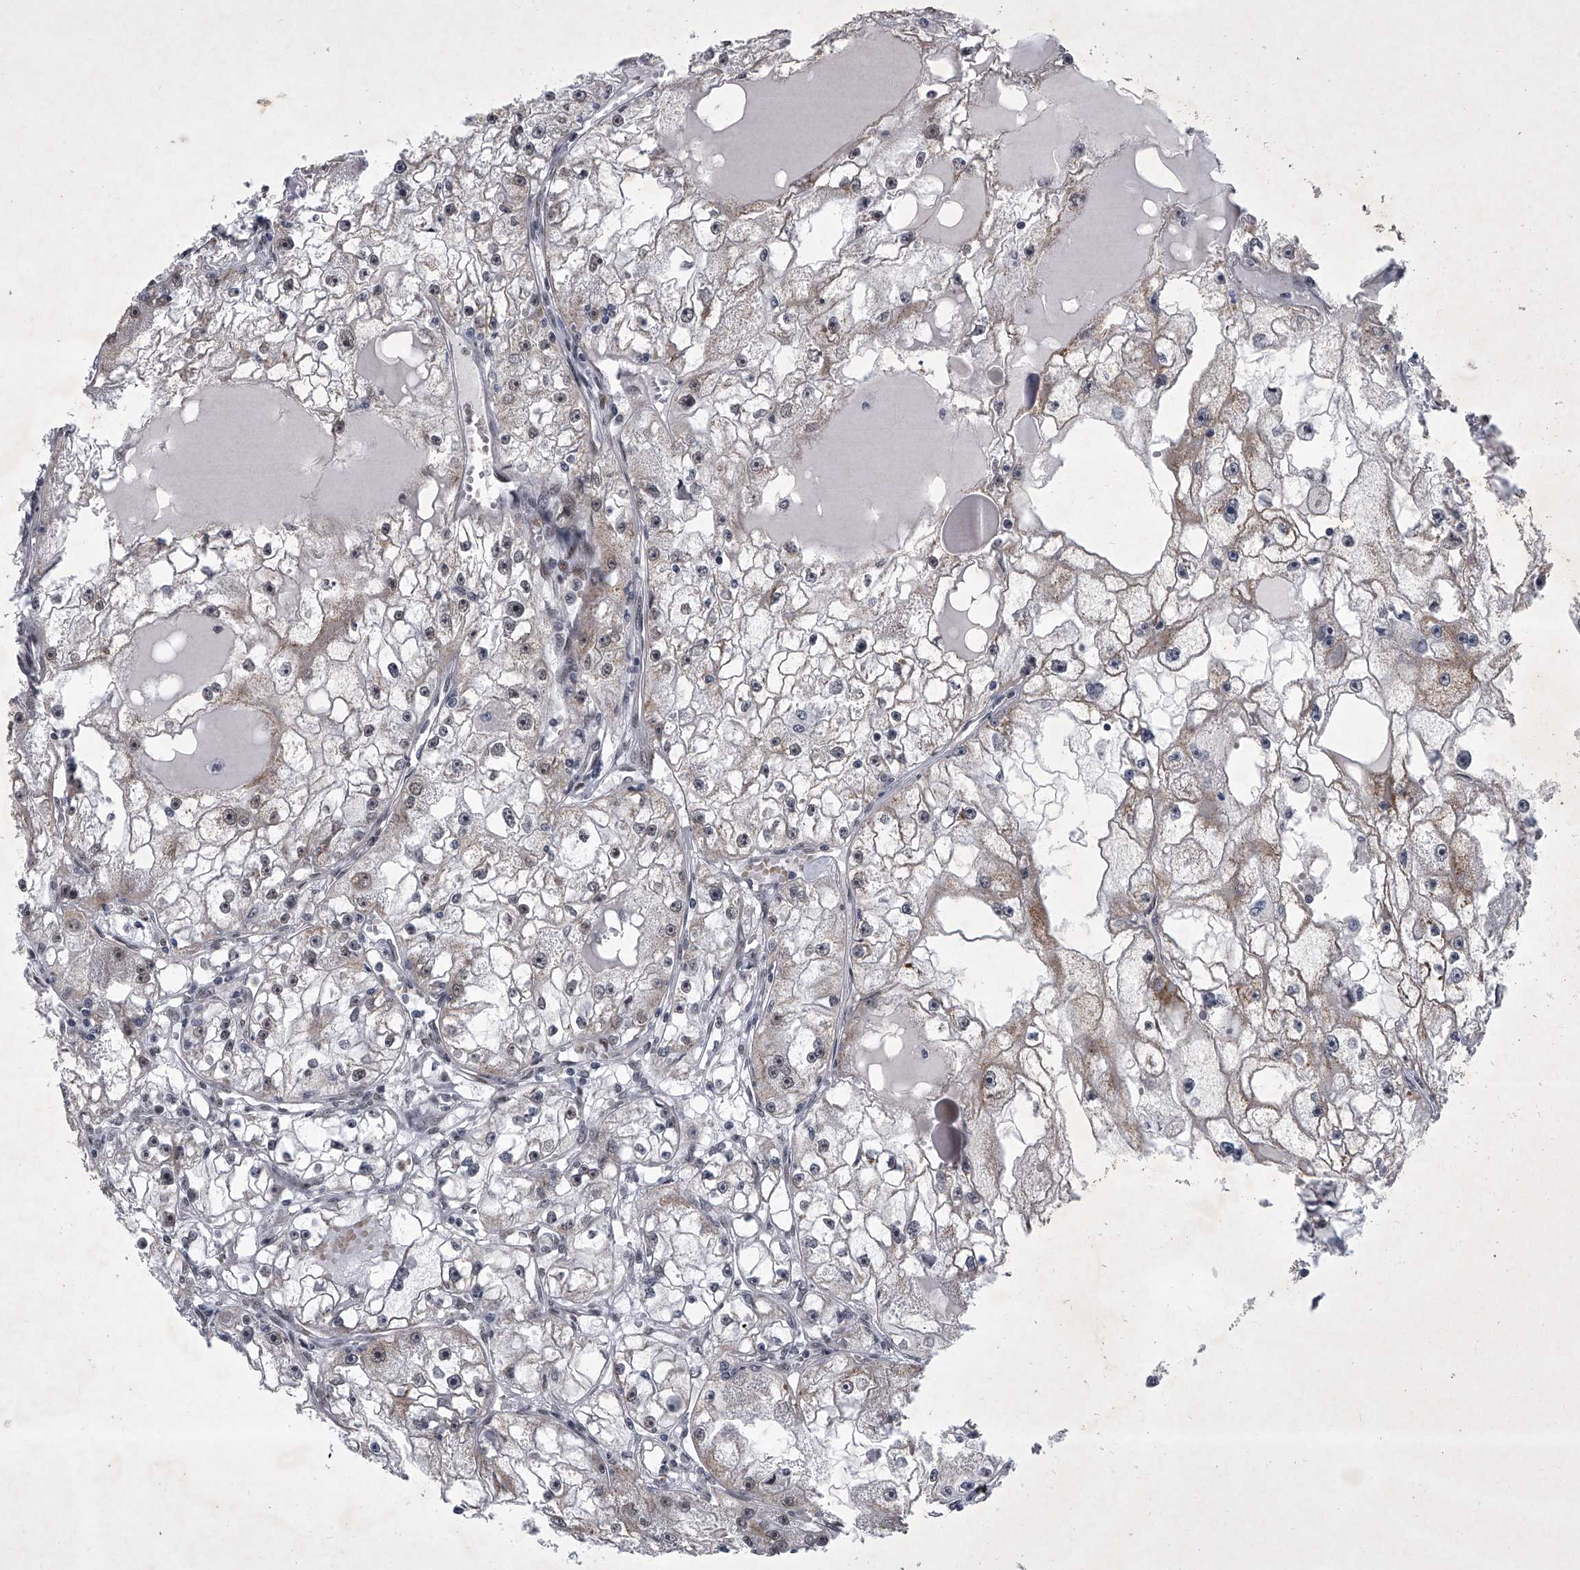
{"staining": {"intensity": "moderate", "quantity": "<25%", "location": "cytoplasmic/membranous"}, "tissue": "renal cancer", "cell_type": "Tumor cells", "image_type": "cancer", "snomed": [{"axis": "morphology", "description": "Adenocarcinoma, NOS"}, {"axis": "topography", "description": "Kidney"}], "caption": "Renal adenocarcinoma stained with immunohistochemistry (IHC) demonstrates moderate cytoplasmic/membranous positivity in about <25% of tumor cells.", "gene": "MLLT1", "patient": {"sex": "male", "age": 56}}